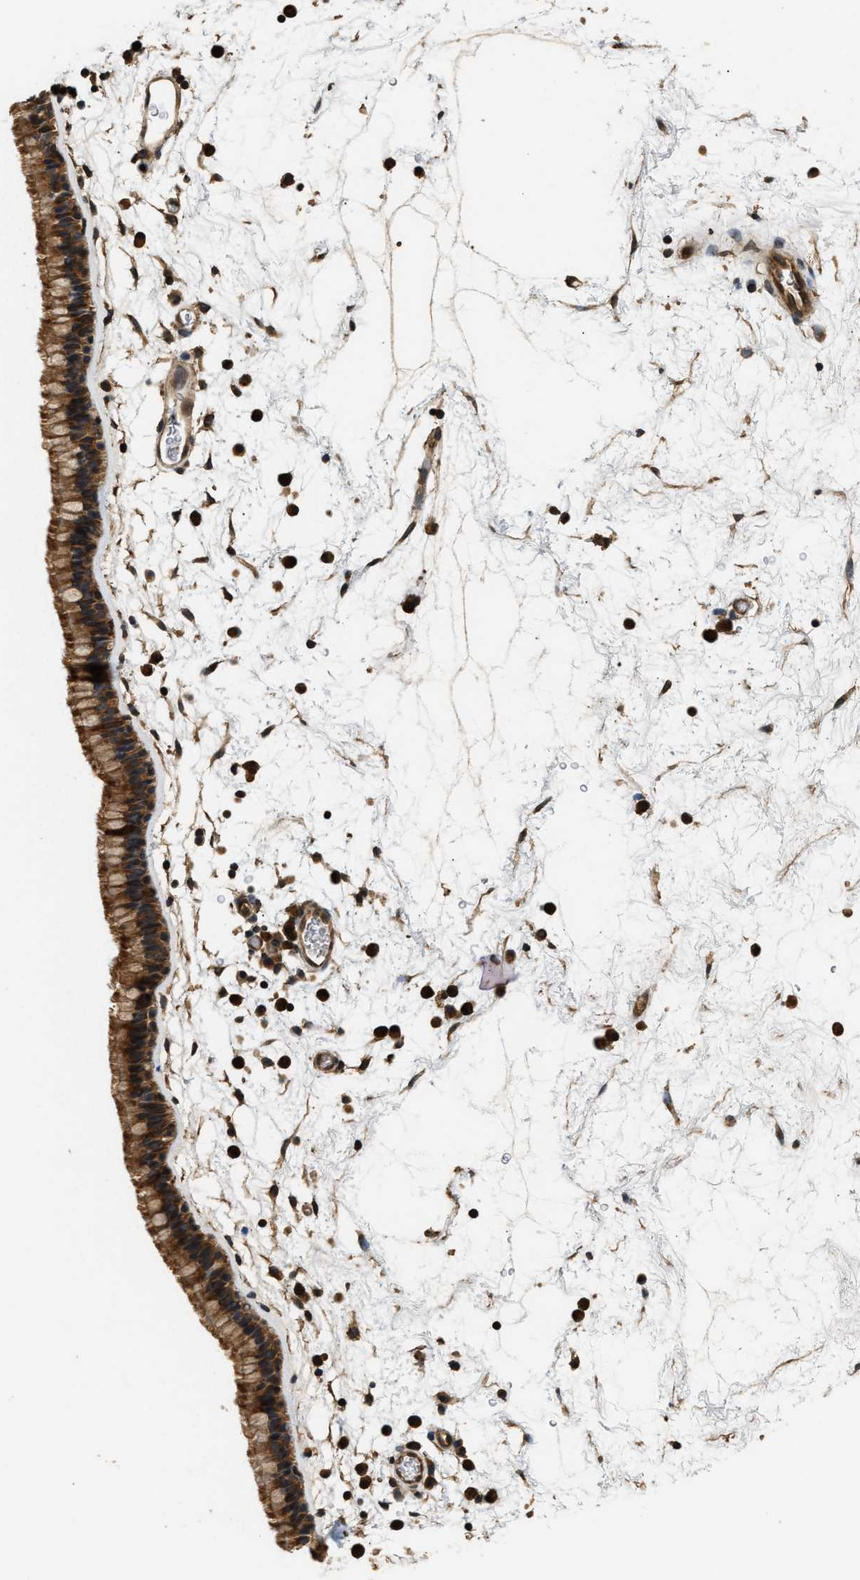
{"staining": {"intensity": "strong", "quantity": ">75%", "location": "cytoplasmic/membranous"}, "tissue": "nasopharynx", "cell_type": "Respiratory epithelial cells", "image_type": "normal", "snomed": [{"axis": "morphology", "description": "Normal tissue, NOS"}, {"axis": "morphology", "description": "Inflammation, NOS"}, {"axis": "topography", "description": "Nasopharynx"}], "caption": "The photomicrograph shows staining of unremarkable nasopharynx, revealing strong cytoplasmic/membranous protein staining (brown color) within respiratory epithelial cells. Nuclei are stained in blue.", "gene": "DNAJC2", "patient": {"sex": "male", "age": 48}}